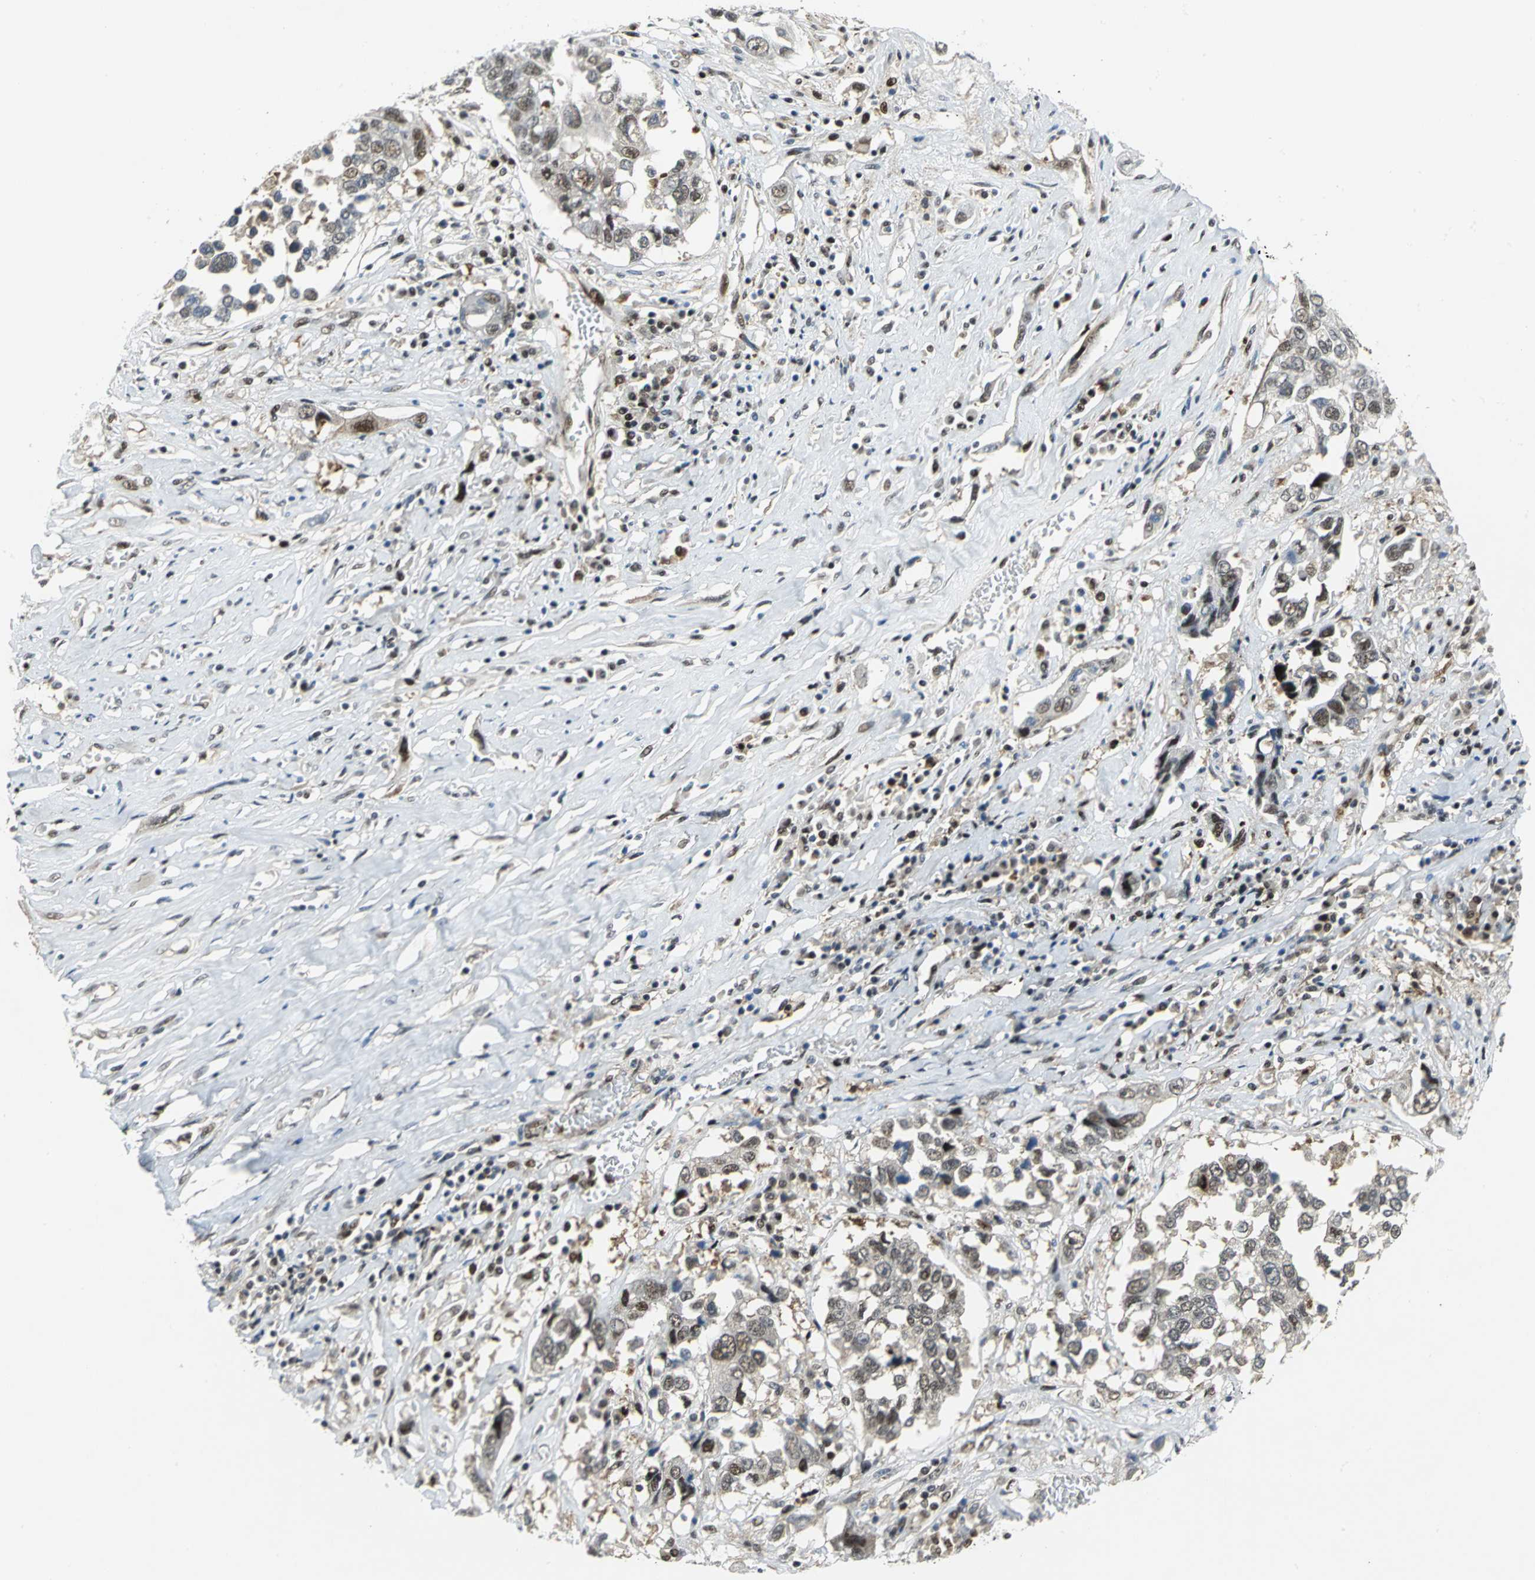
{"staining": {"intensity": "weak", "quantity": "25%-75%", "location": "nuclear"}, "tissue": "lung cancer", "cell_type": "Tumor cells", "image_type": "cancer", "snomed": [{"axis": "morphology", "description": "Squamous cell carcinoma, NOS"}, {"axis": "topography", "description": "Lung"}], "caption": "High-power microscopy captured an immunohistochemistry image of lung cancer, revealing weak nuclear expression in about 25%-75% of tumor cells.", "gene": "PSMA4", "patient": {"sex": "male", "age": 71}}